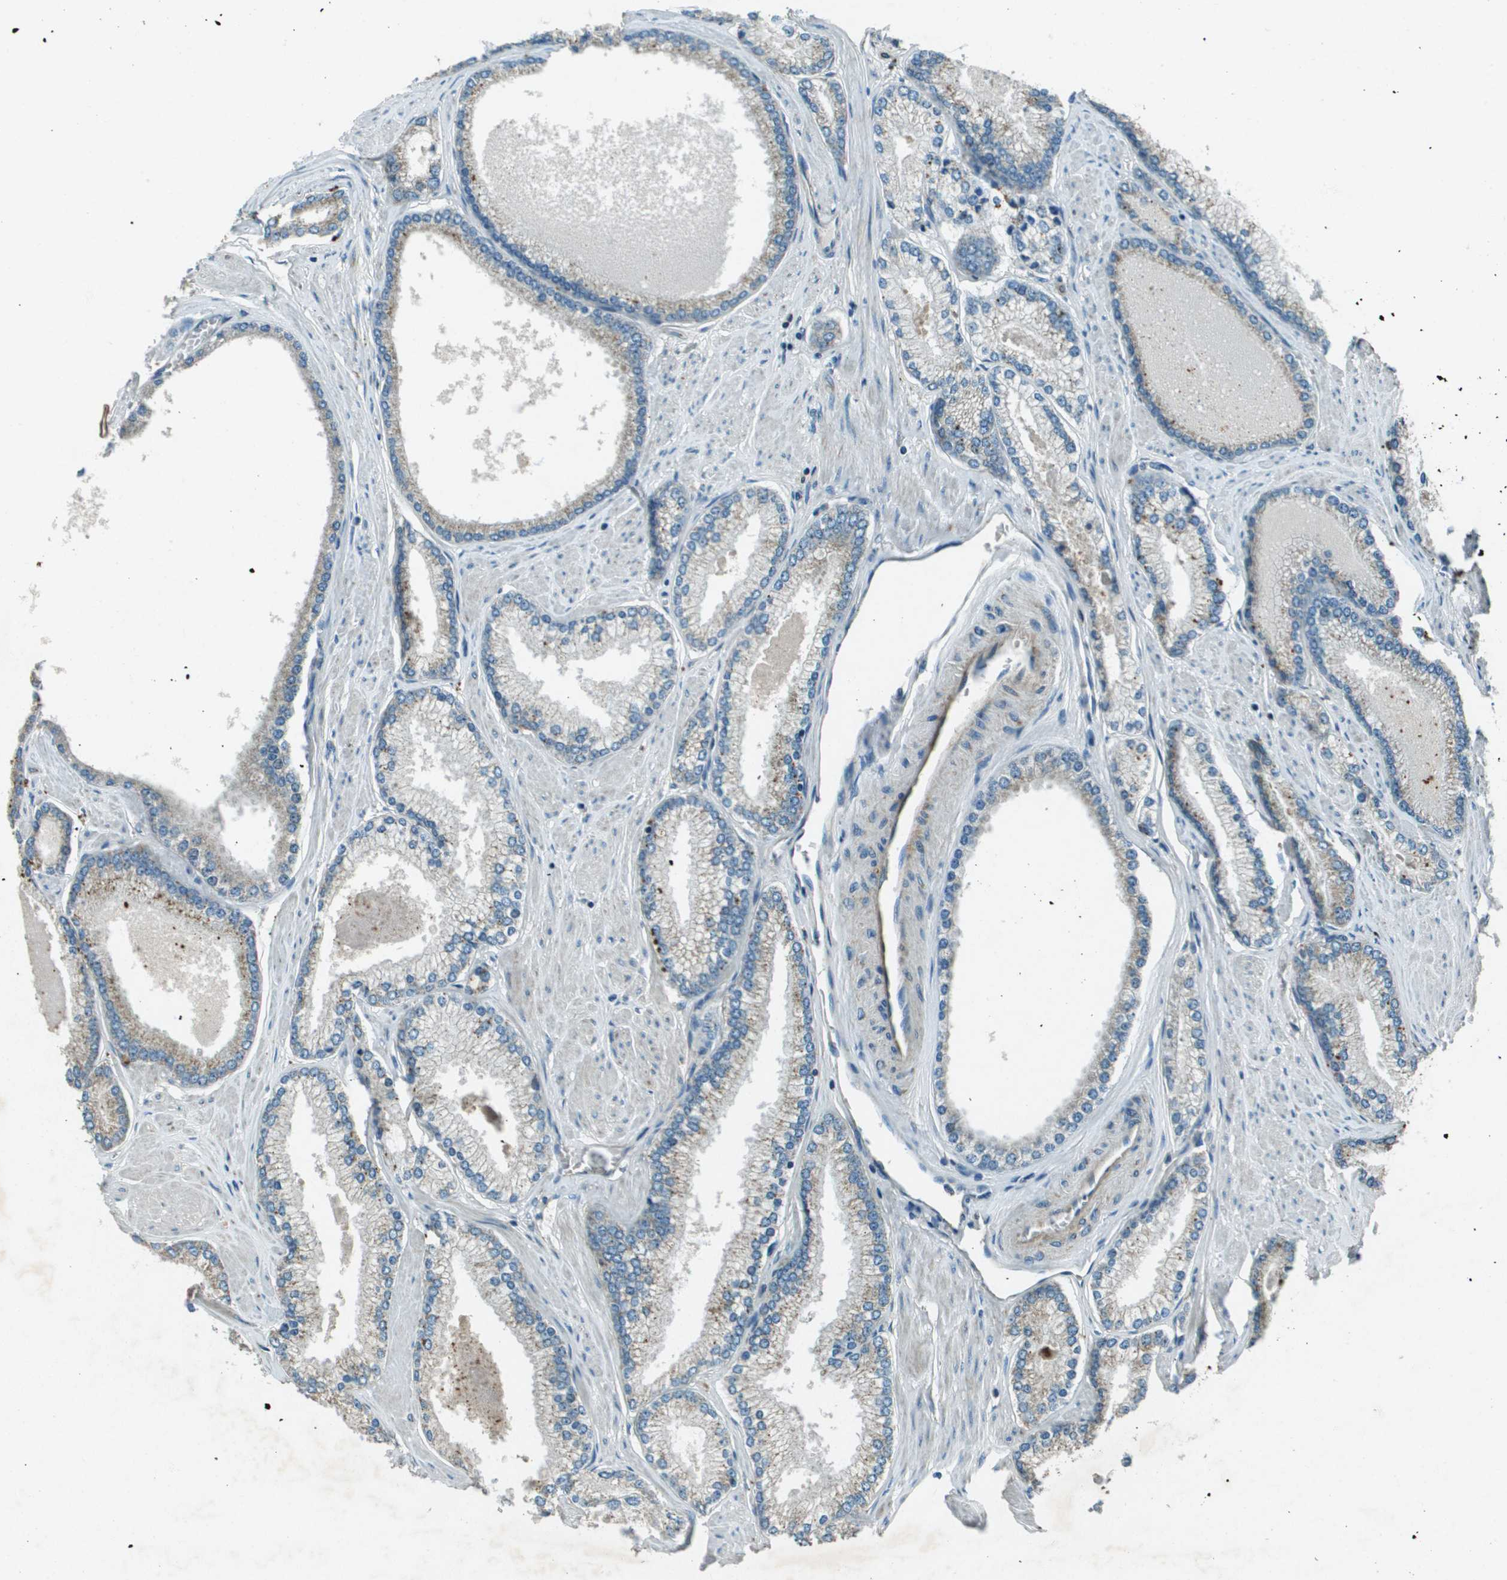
{"staining": {"intensity": "moderate", "quantity": "<25%", "location": "cytoplasmic/membranous"}, "tissue": "prostate cancer", "cell_type": "Tumor cells", "image_type": "cancer", "snomed": [{"axis": "morphology", "description": "Adenocarcinoma, High grade"}, {"axis": "topography", "description": "Prostate"}], "caption": "There is low levels of moderate cytoplasmic/membranous staining in tumor cells of prostate cancer, as demonstrated by immunohistochemical staining (brown color).", "gene": "MIGA1", "patient": {"sex": "male", "age": 61}}